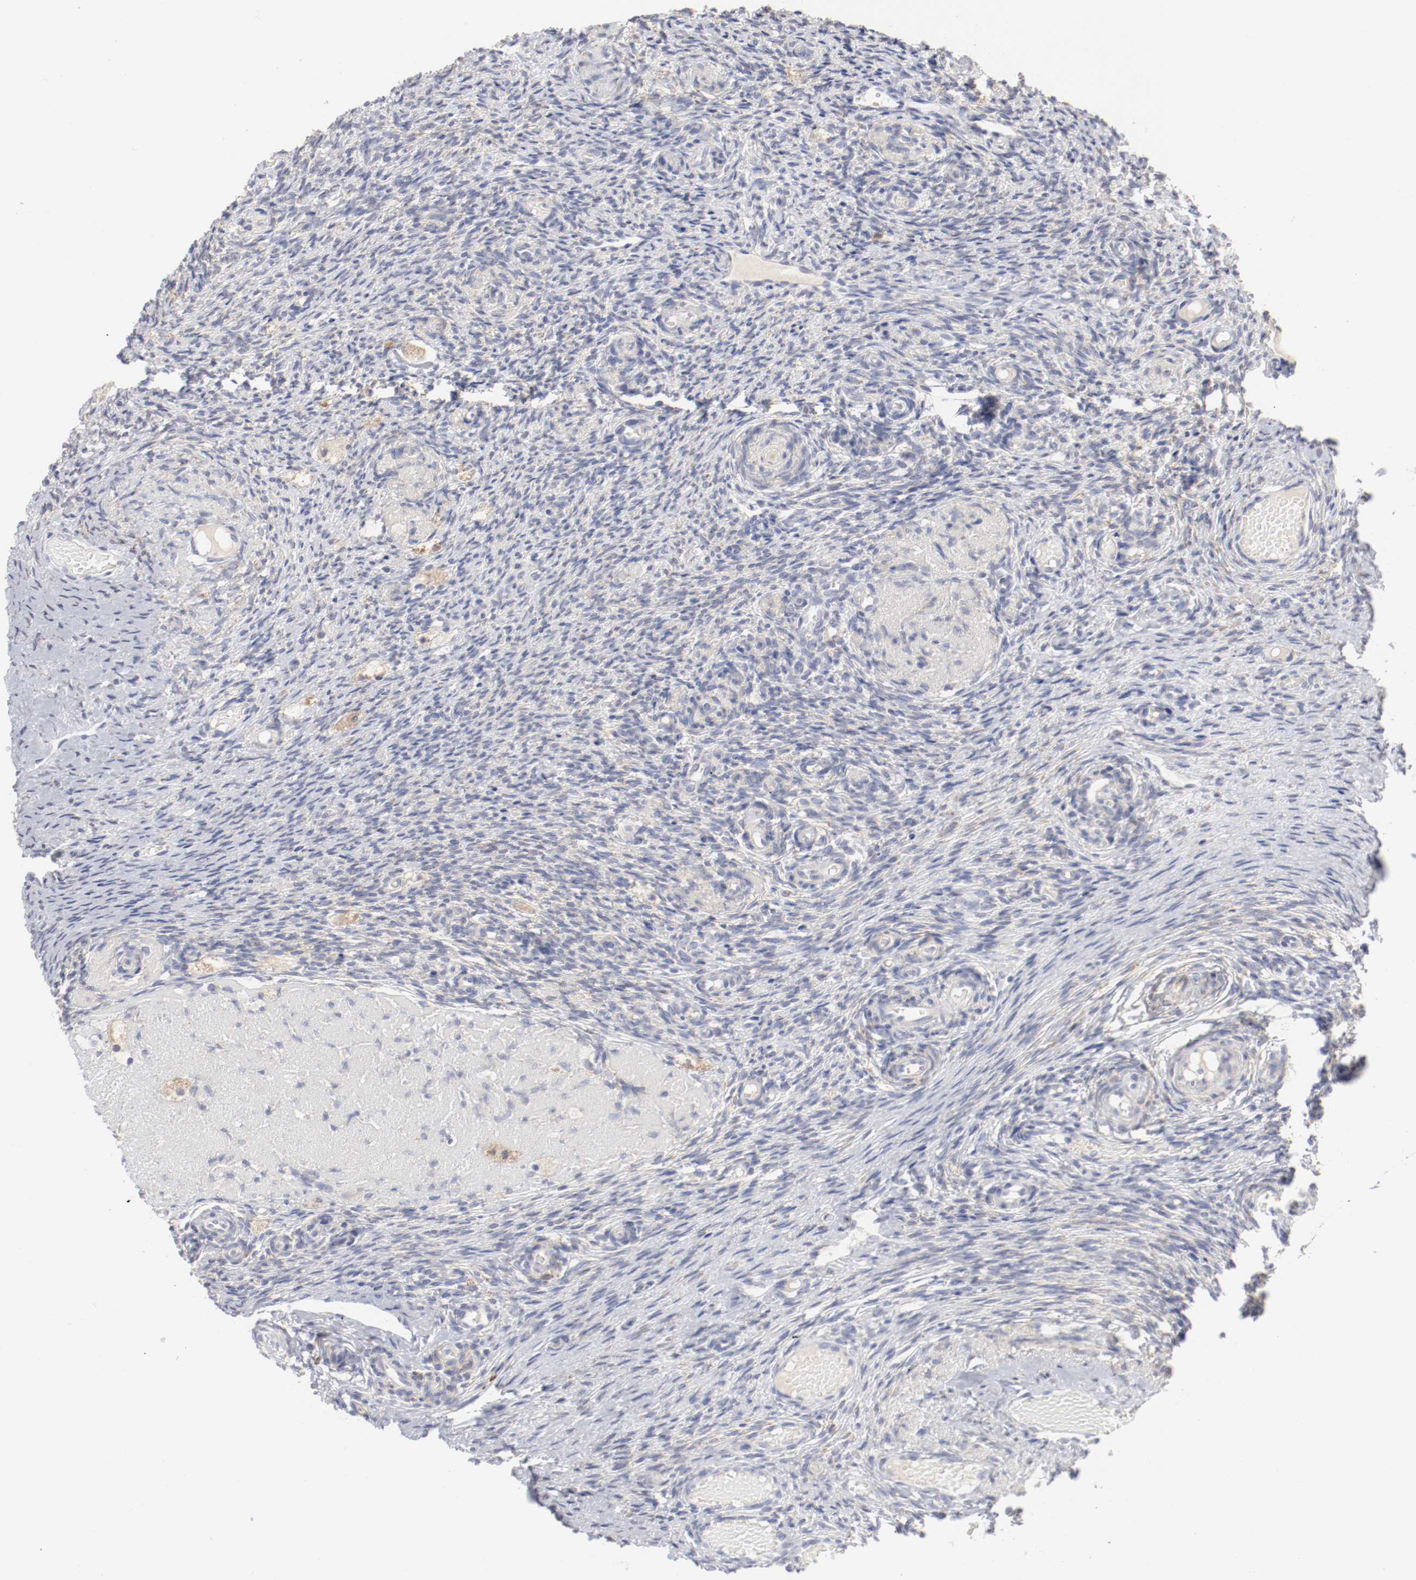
{"staining": {"intensity": "negative", "quantity": "none", "location": "none"}, "tissue": "ovary", "cell_type": "Ovarian stroma cells", "image_type": "normal", "snomed": [{"axis": "morphology", "description": "Normal tissue, NOS"}, {"axis": "topography", "description": "Ovary"}], "caption": "Immunohistochemistry (IHC) of unremarkable ovary reveals no expression in ovarian stroma cells.", "gene": "SH3BGR", "patient": {"sex": "female", "age": 60}}